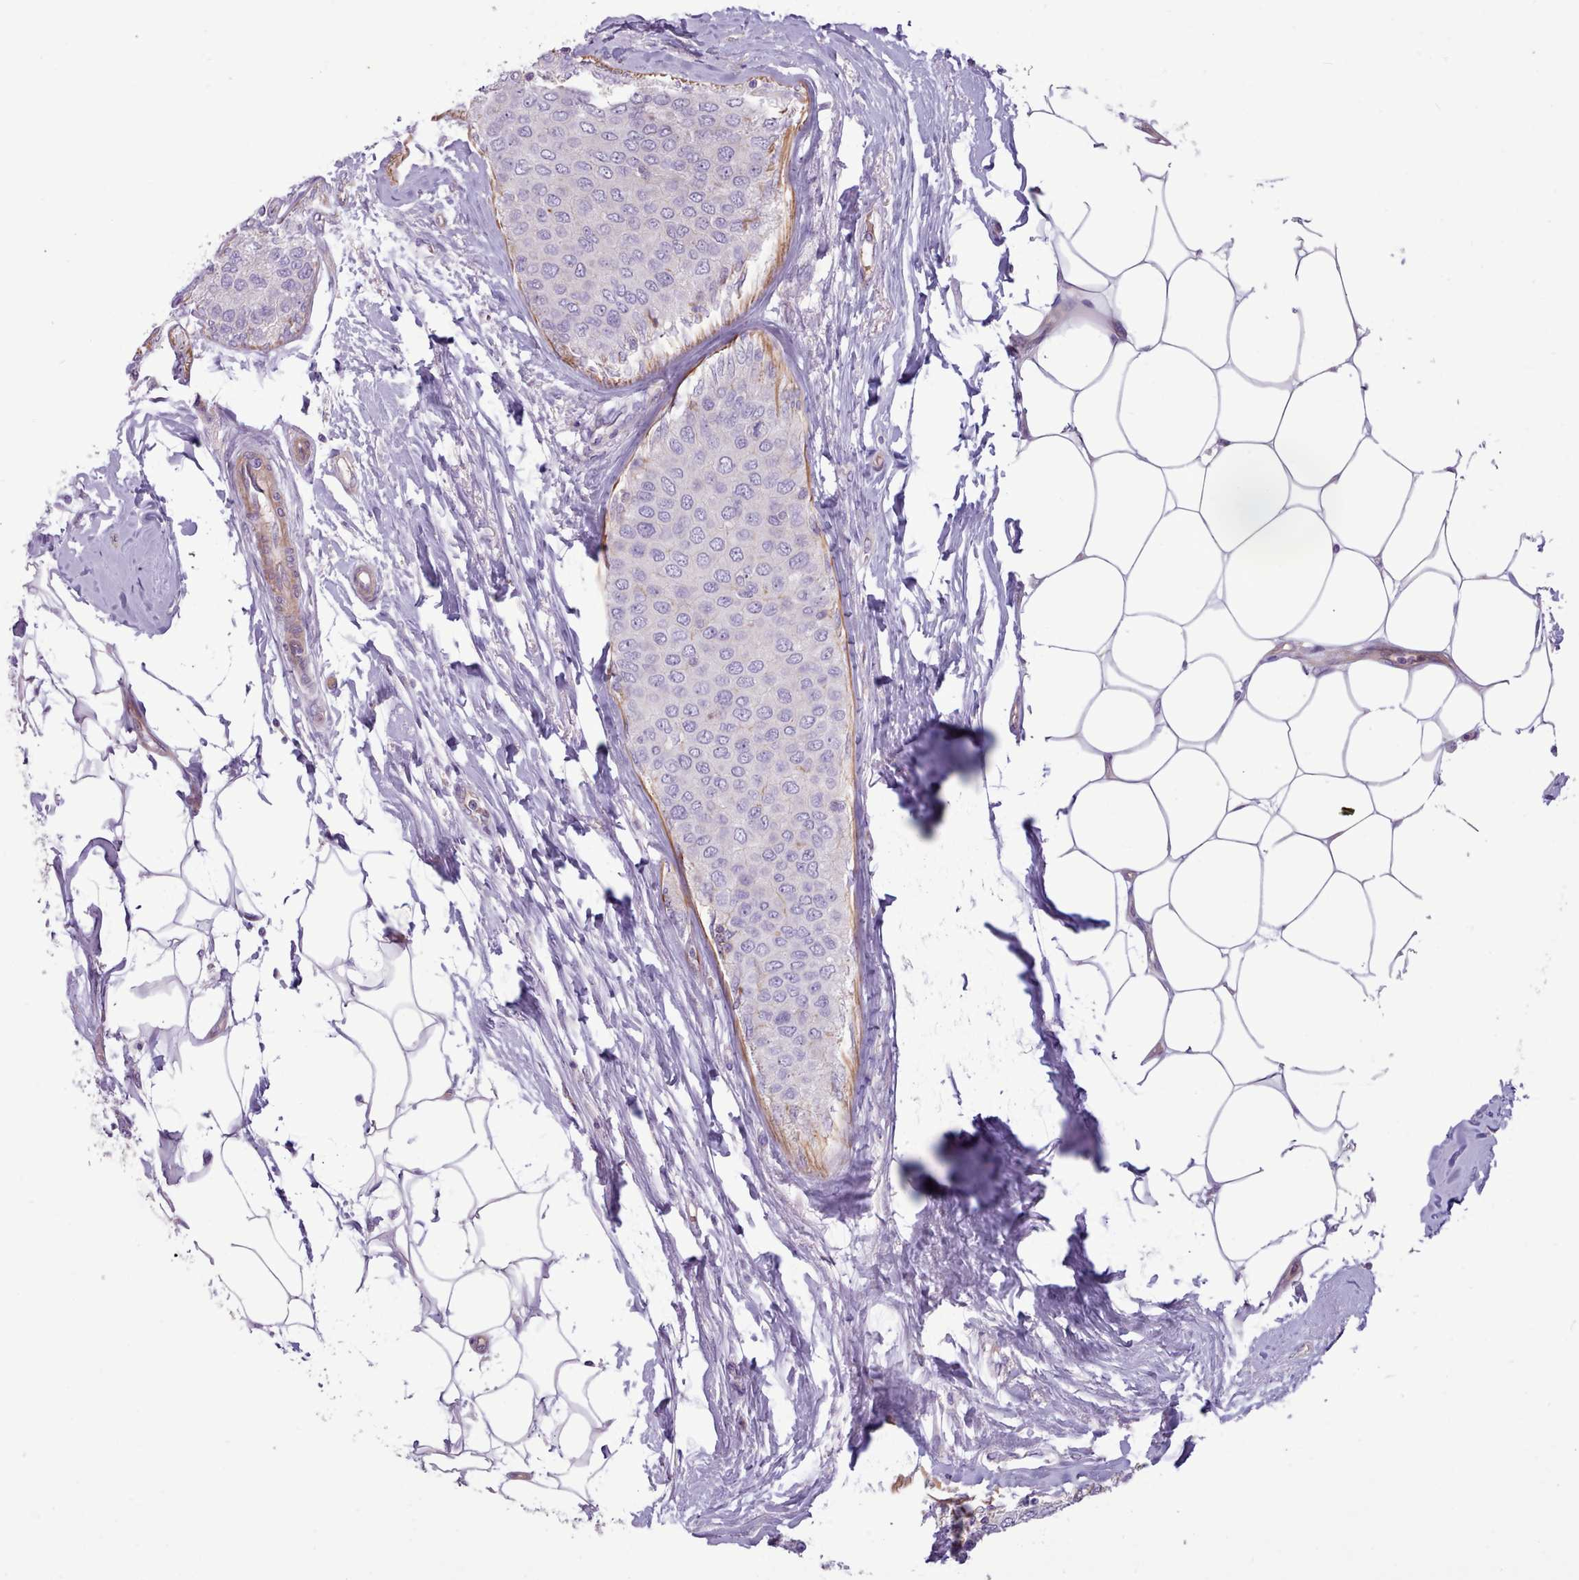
{"staining": {"intensity": "negative", "quantity": "none", "location": "none"}, "tissue": "breast cancer", "cell_type": "Tumor cells", "image_type": "cancer", "snomed": [{"axis": "morphology", "description": "Duct carcinoma"}, {"axis": "topography", "description": "Breast"}], "caption": "Protein analysis of invasive ductal carcinoma (breast) reveals no significant positivity in tumor cells.", "gene": "TENT4B", "patient": {"sex": "female", "age": 72}}